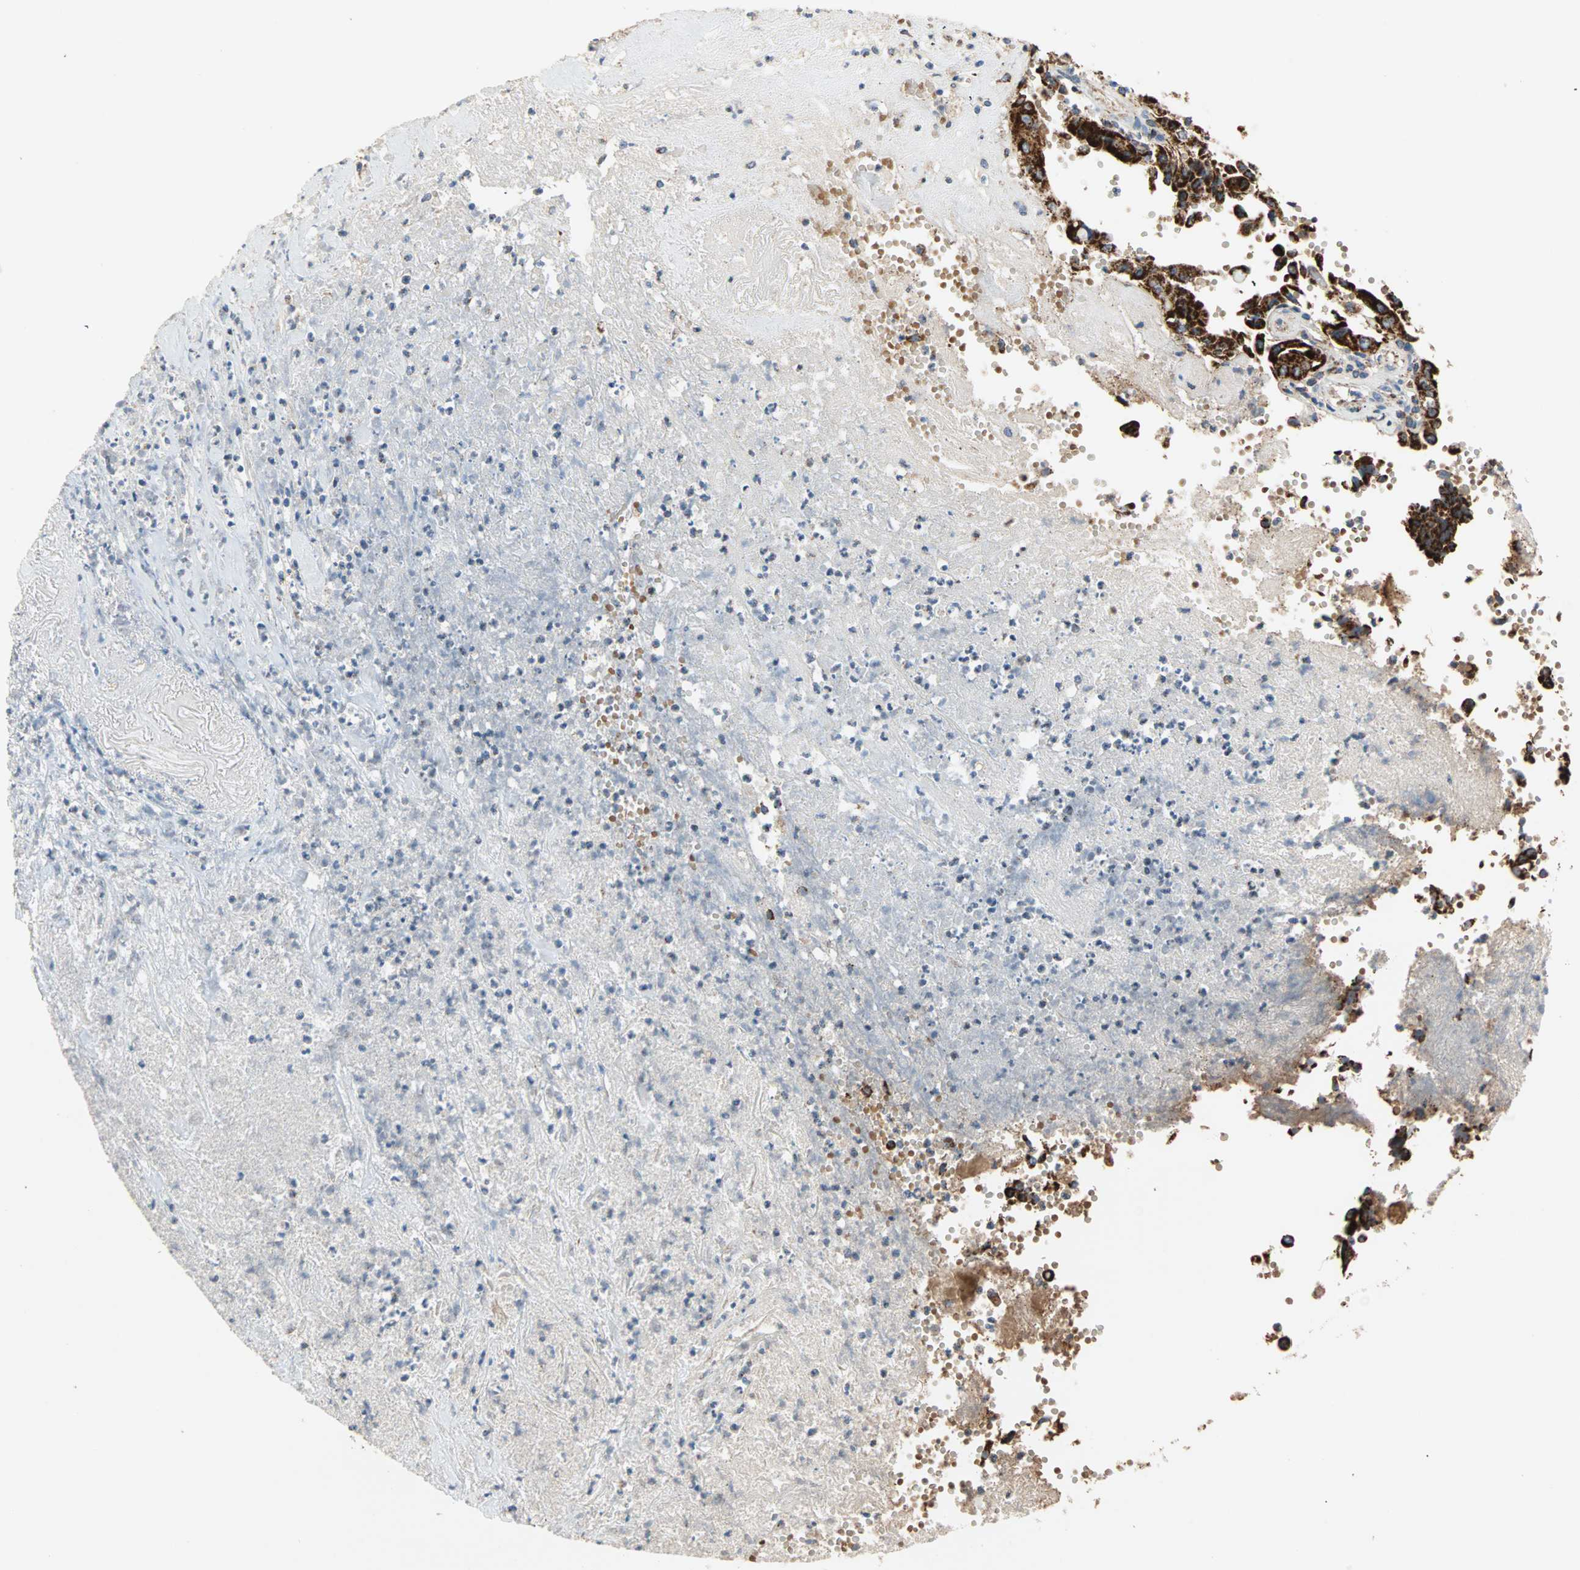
{"staining": {"intensity": "strong", "quantity": ">75%", "location": "cytoplasmic/membranous"}, "tissue": "liver cancer", "cell_type": "Tumor cells", "image_type": "cancer", "snomed": [{"axis": "morphology", "description": "Cholangiocarcinoma"}, {"axis": "topography", "description": "Liver"}], "caption": "This photomicrograph demonstrates cholangiocarcinoma (liver) stained with immunohistochemistry to label a protein in brown. The cytoplasmic/membranous of tumor cells show strong positivity for the protein. Nuclei are counter-stained blue.", "gene": "TST", "patient": {"sex": "female", "age": 61}}